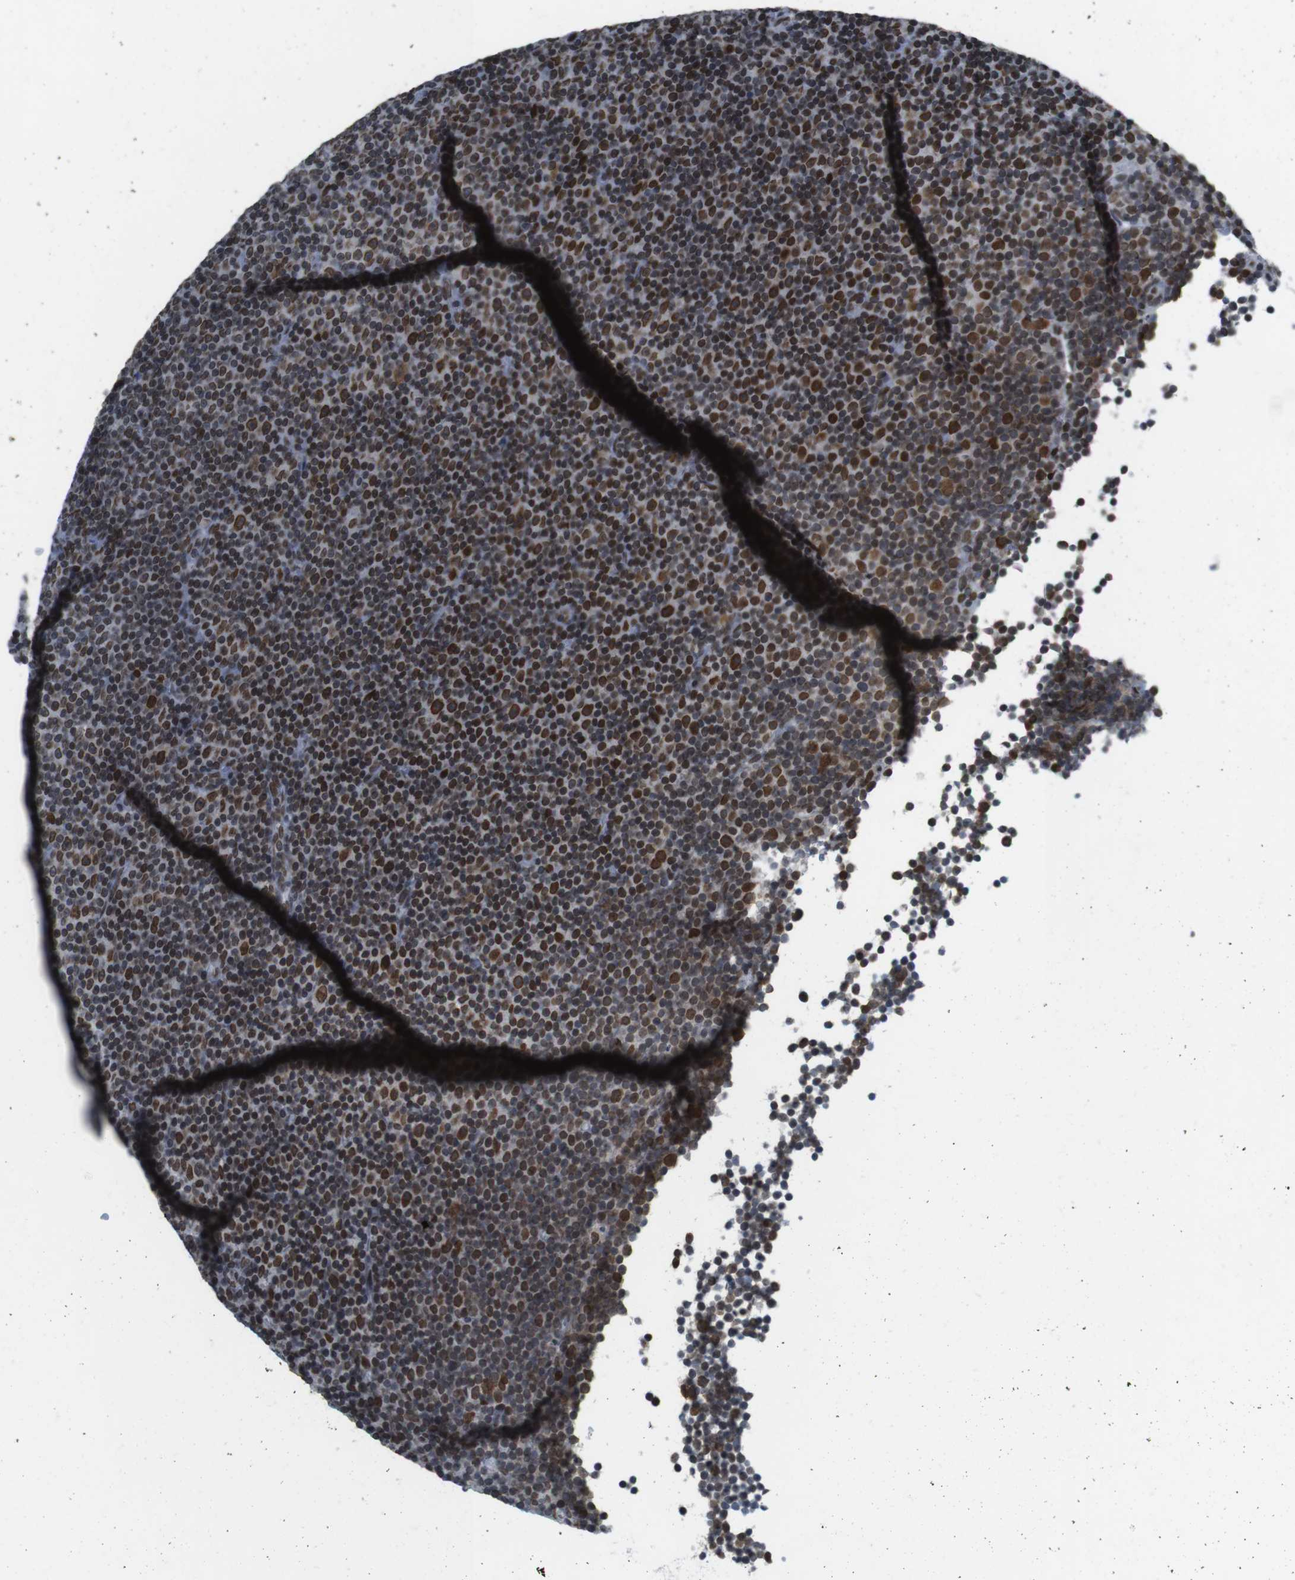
{"staining": {"intensity": "strong", "quantity": ">75%", "location": "nuclear"}, "tissue": "lymphoma", "cell_type": "Tumor cells", "image_type": "cancer", "snomed": [{"axis": "morphology", "description": "Malignant lymphoma, non-Hodgkin's type, Low grade"}, {"axis": "topography", "description": "Lymph node"}], "caption": "This image displays immunohistochemistry staining of malignant lymphoma, non-Hodgkin's type (low-grade), with high strong nuclear staining in approximately >75% of tumor cells.", "gene": "MAD1L1", "patient": {"sex": "female", "age": 67}}